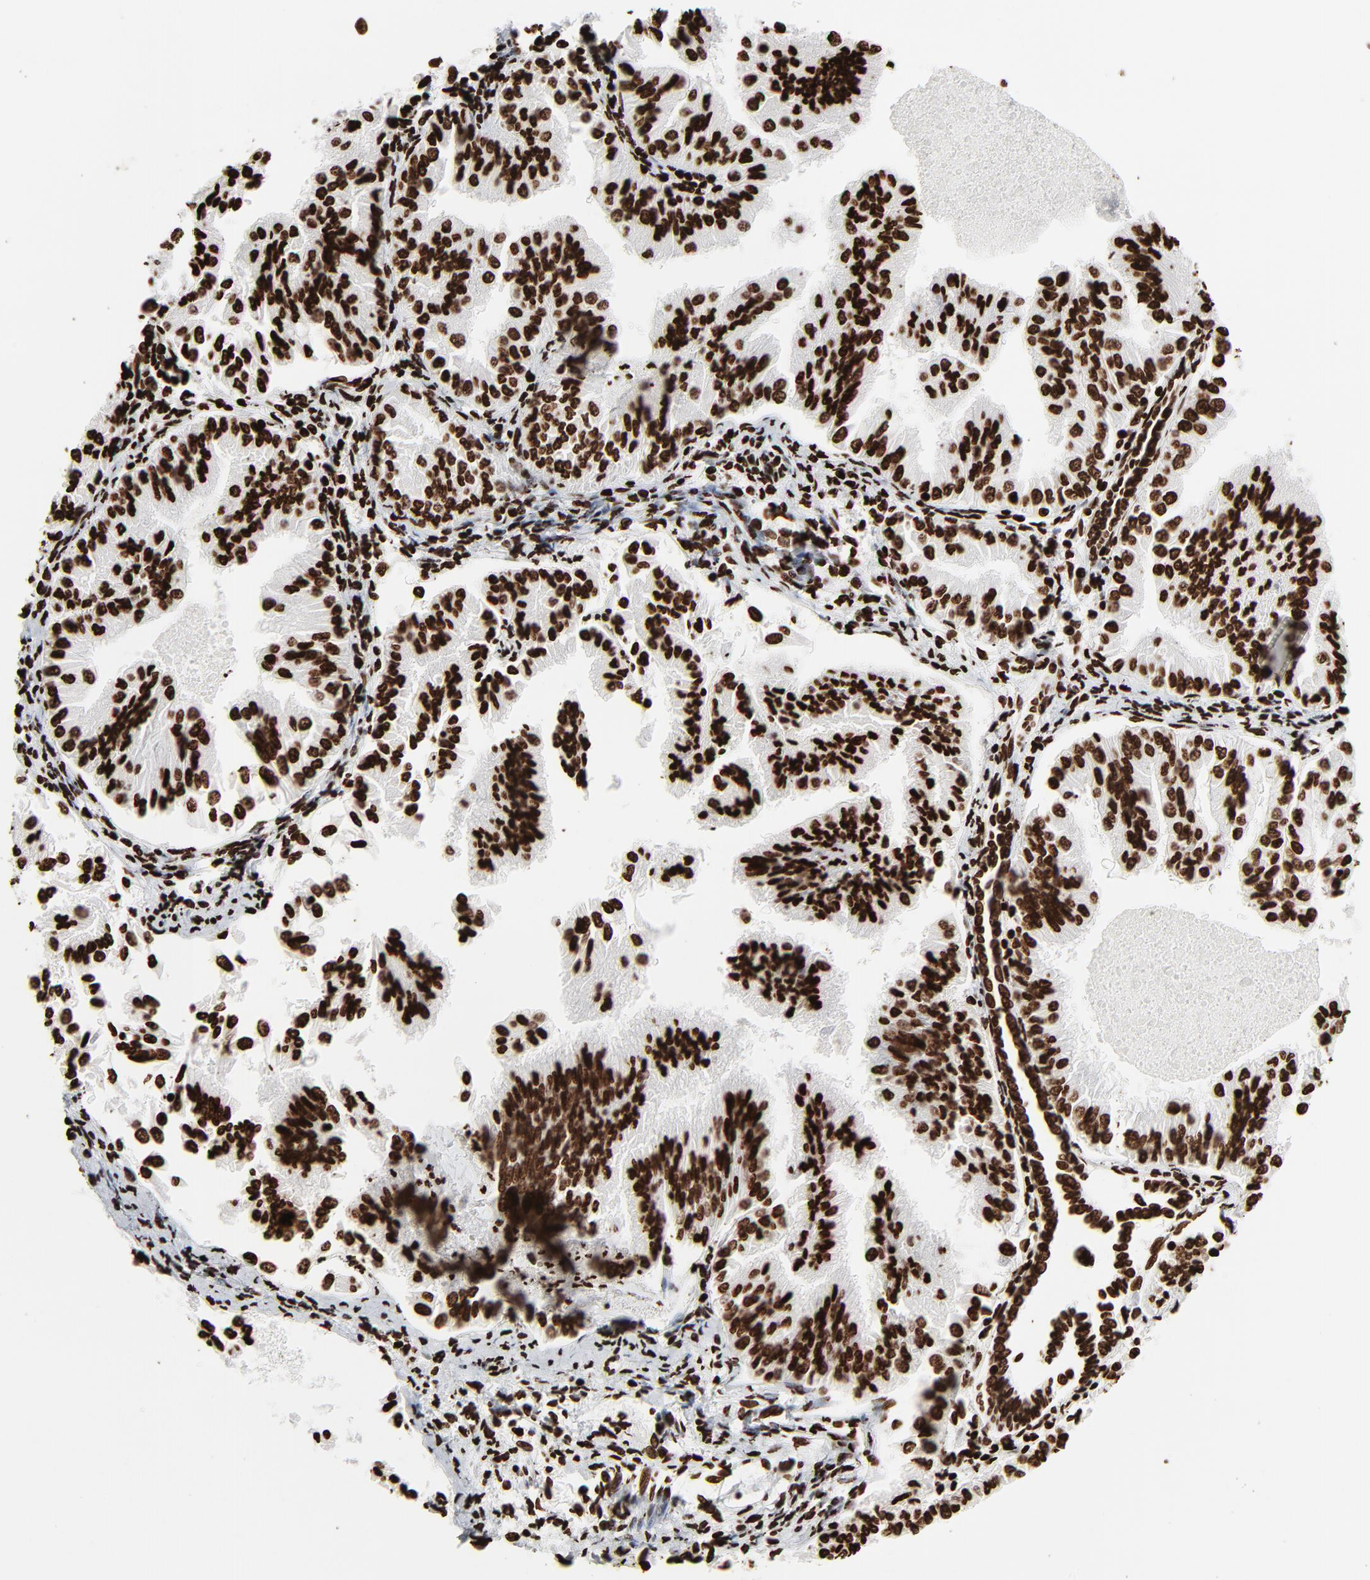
{"staining": {"intensity": "strong", "quantity": ">75%", "location": "nuclear"}, "tissue": "endometrial cancer", "cell_type": "Tumor cells", "image_type": "cancer", "snomed": [{"axis": "morphology", "description": "Adenocarcinoma, NOS"}, {"axis": "topography", "description": "Endometrium"}], "caption": "IHC (DAB) staining of human endometrial cancer (adenocarcinoma) displays strong nuclear protein staining in about >75% of tumor cells.", "gene": "H3-4", "patient": {"sex": "female", "age": 53}}